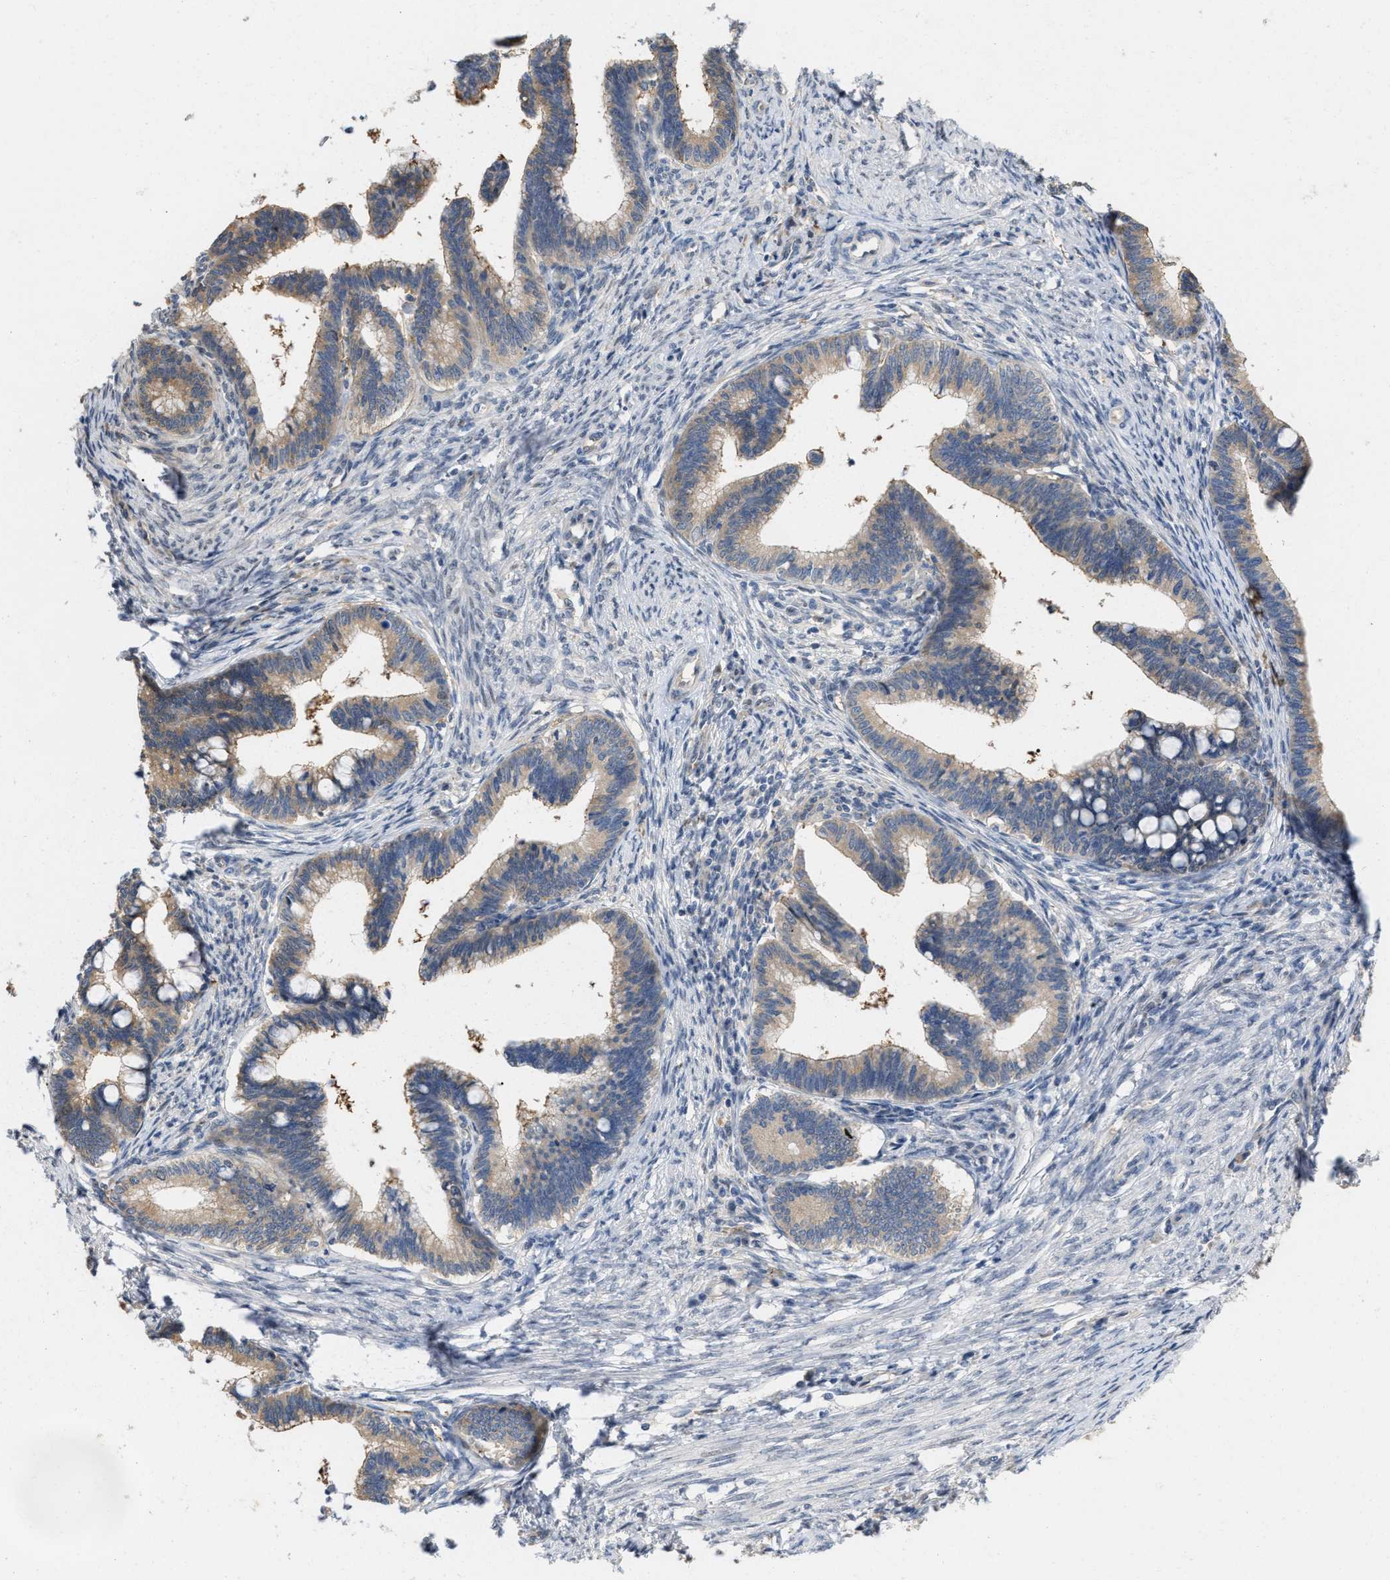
{"staining": {"intensity": "weak", "quantity": ">75%", "location": "cytoplasmic/membranous"}, "tissue": "cervical cancer", "cell_type": "Tumor cells", "image_type": "cancer", "snomed": [{"axis": "morphology", "description": "Adenocarcinoma, NOS"}, {"axis": "topography", "description": "Cervix"}], "caption": "Cervical cancer was stained to show a protein in brown. There is low levels of weak cytoplasmic/membranous positivity in about >75% of tumor cells.", "gene": "CSNK1A1", "patient": {"sex": "female", "age": 36}}